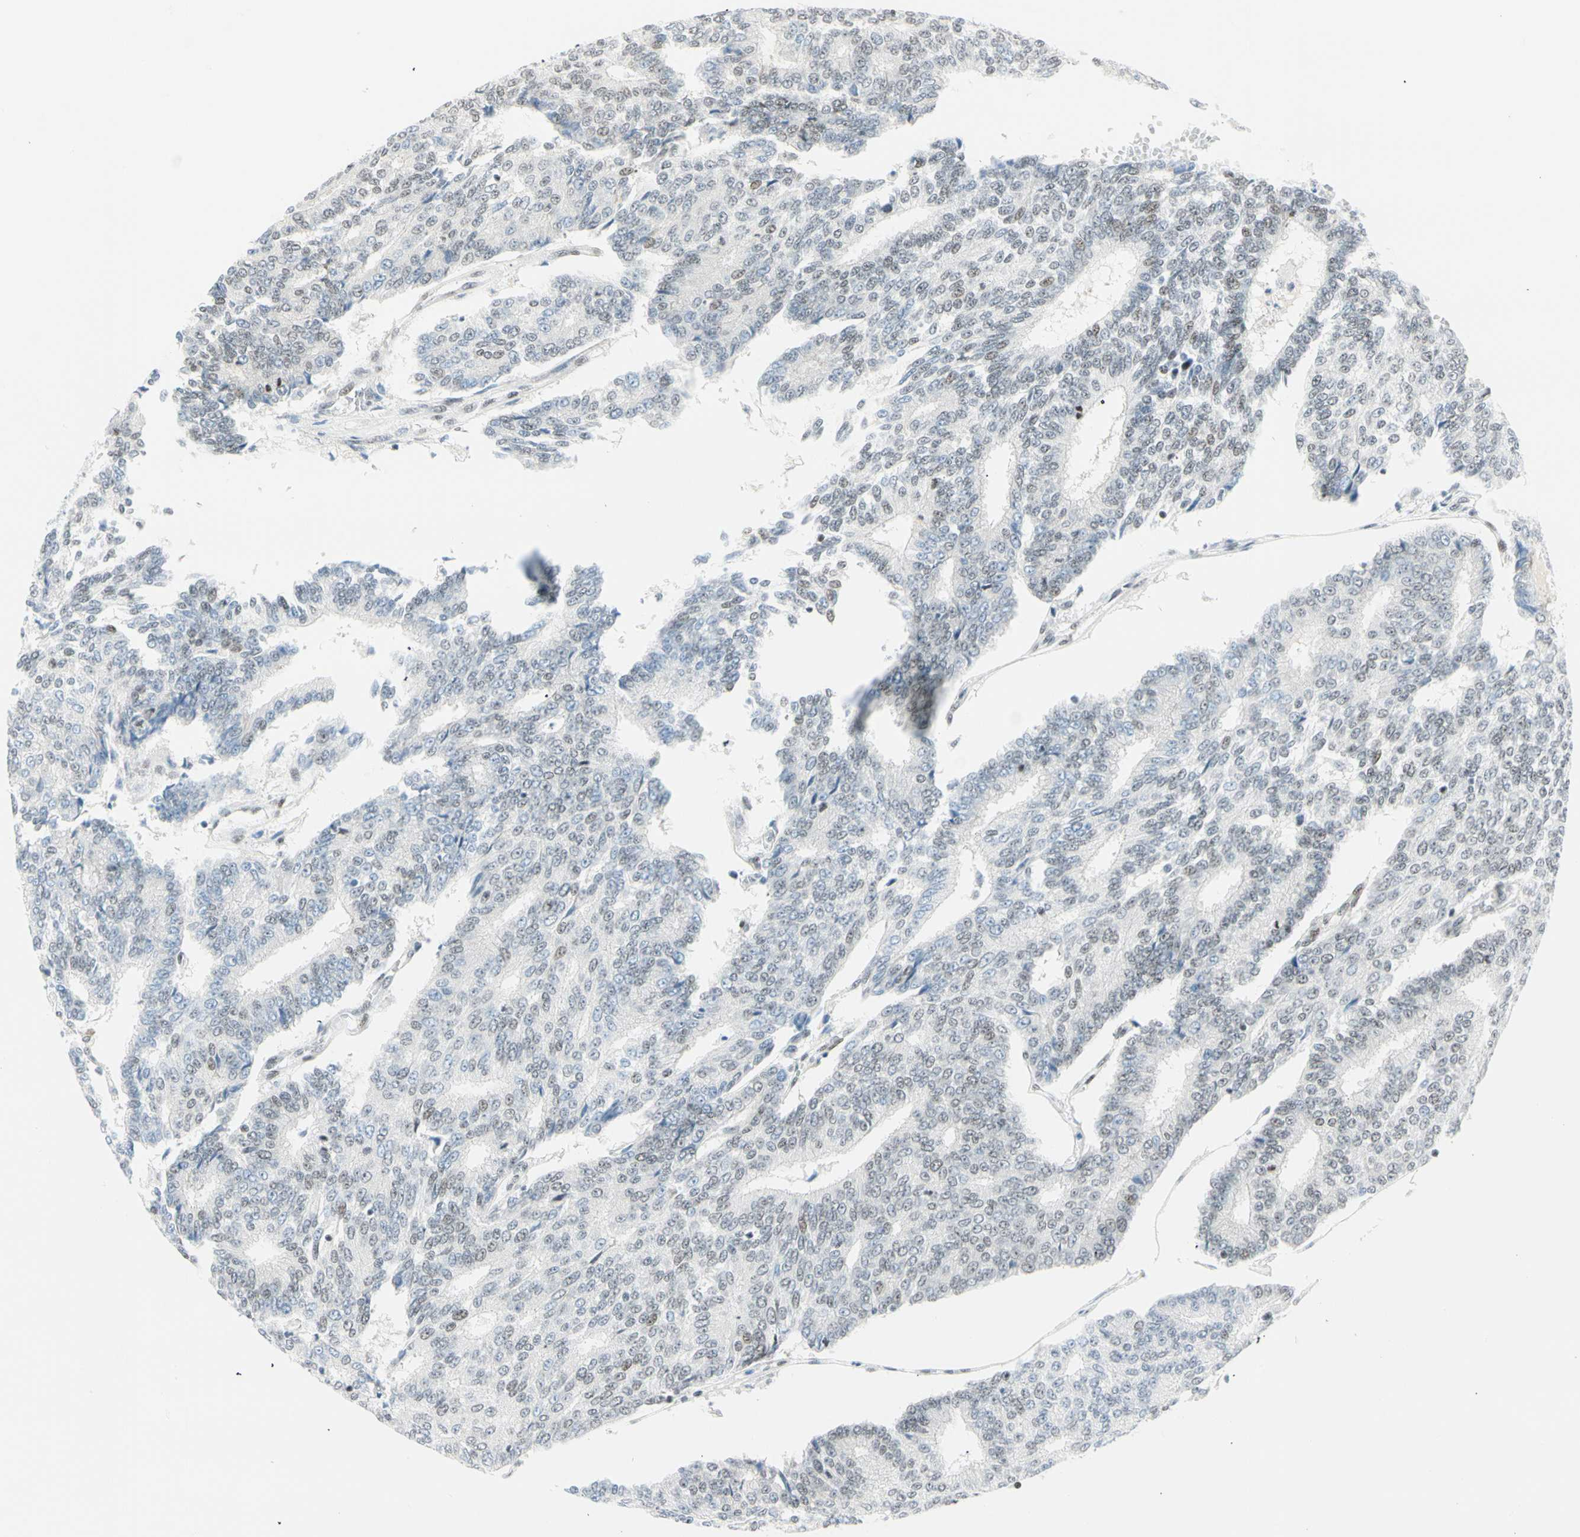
{"staining": {"intensity": "negative", "quantity": "none", "location": "none"}, "tissue": "prostate cancer", "cell_type": "Tumor cells", "image_type": "cancer", "snomed": [{"axis": "morphology", "description": "Adenocarcinoma, High grade"}, {"axis": "topography", "description": "Prostate"}], "caption": "A photomicrograph of human prostate cancer is negative for staining in tumor cells.", "gene": "PKNOX1", "patient": {"sex": "male", "age": 55}}